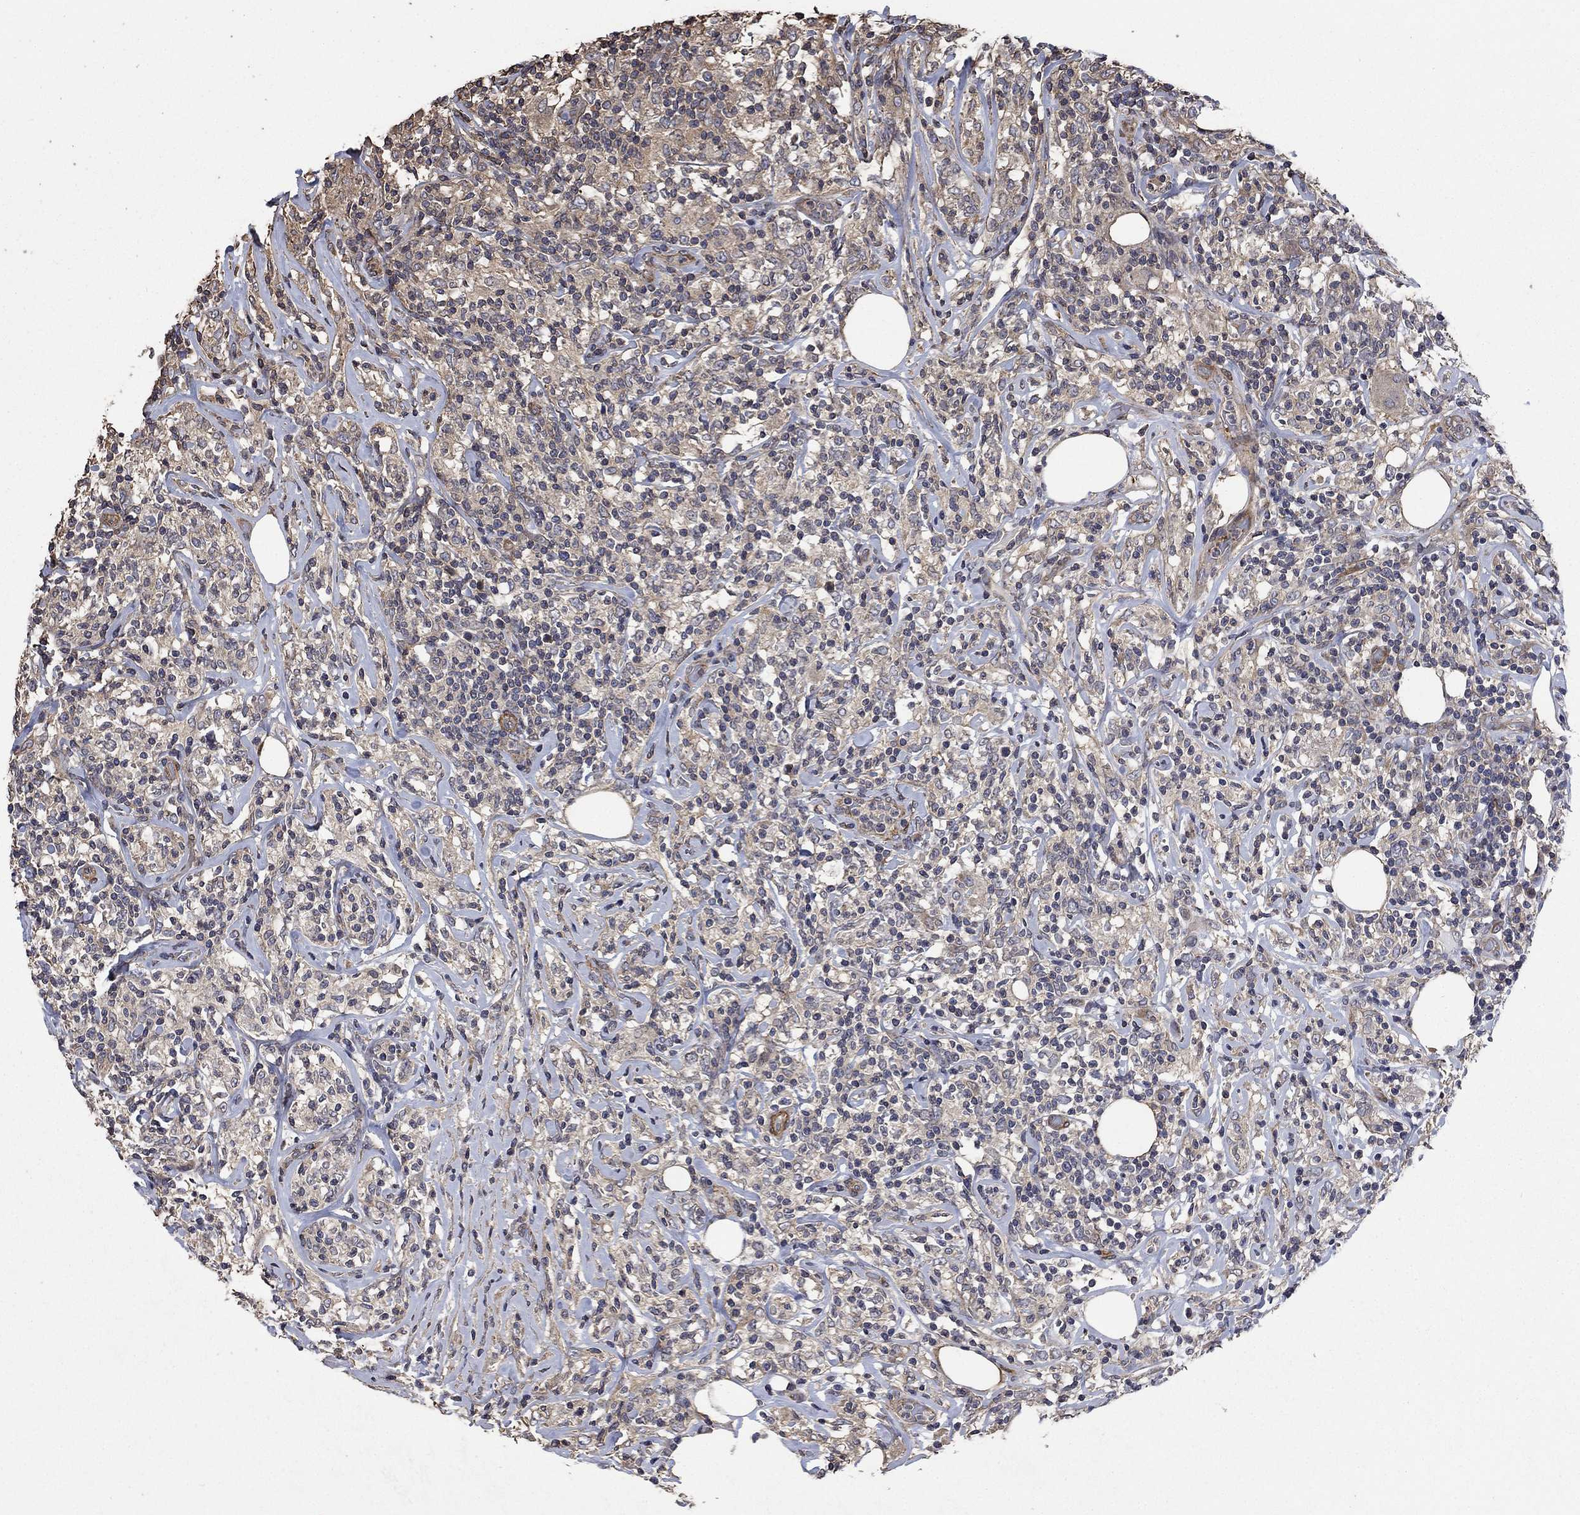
{"staining": {"intensity": "negative", "quantity": "none", "location": "none"}, "tissue": "lymphoma", "cell_type": "Tumor cells", "image_type": "cancer", "snomed": [{"axis": "morphology", "description": "Malignant lymphoma, non-Hodgkin's type, High grade"}, {"axis": "topography", "description": "Lymph node"}], "caption": "Immunohistochemistry (IHC) image of malignant lymphoma, non-Hodgkin's type (high-grade) stained for a protein (brown), which shows no staining in tumor cells.", "gene": "PDE3A", "patient": {"sex": "female", "age": 84}}